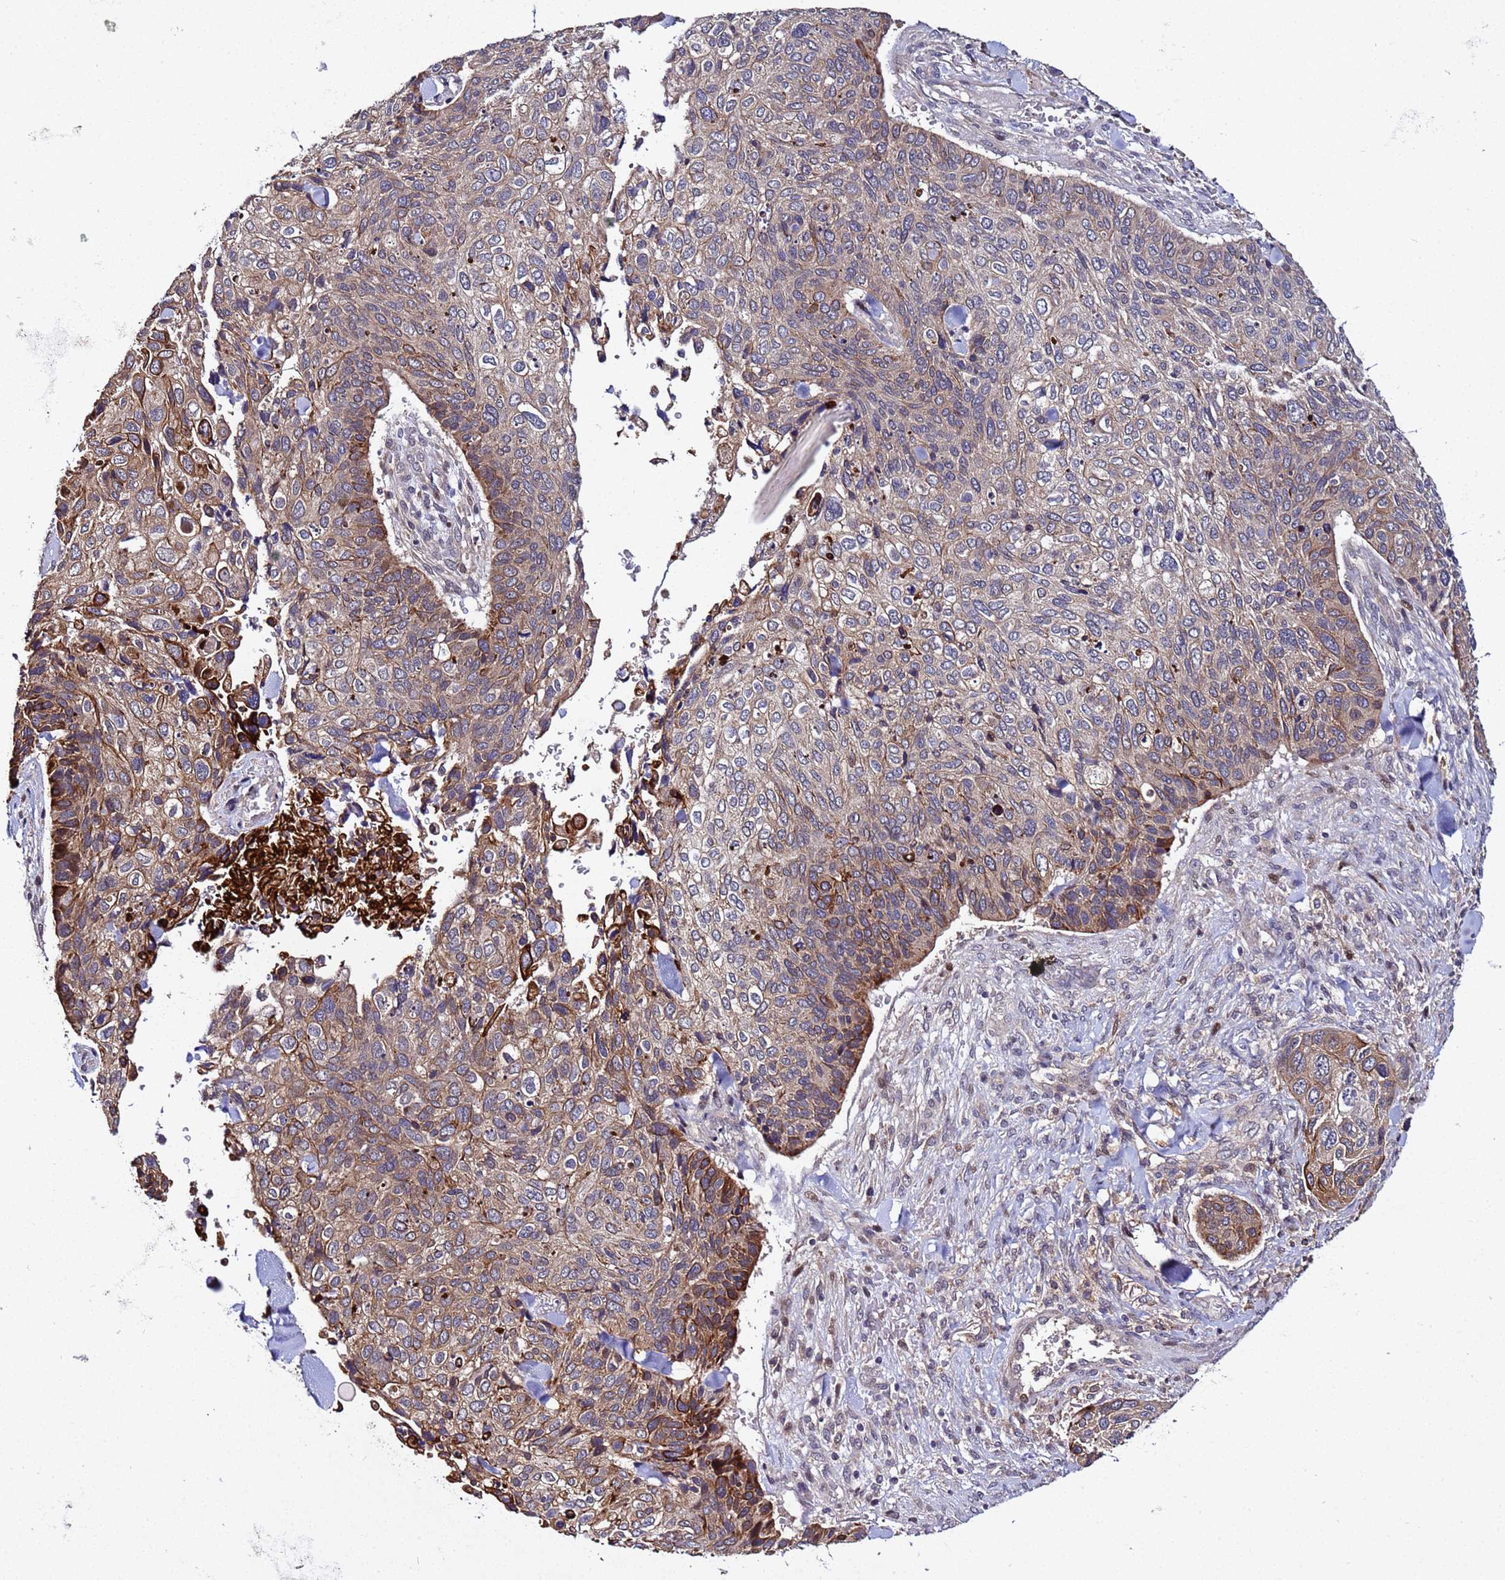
{"staining": {"intensity": "moderate", "quantity": "25%-75%", "location": "cytoplasmic/membranous"}, "tissue": "skin cancer", "cell_type": "Tumor cells", "image_type": "cancer", "snomed": [{"axis": "morphology", "description": "Basal cell carcinoma"}, {"axis": "topography", "description": "Skin"}], "caption": "Protein analysis of skin cancer (basal cell carcinoma) tissue demonstrates moderate cytoplasmic/membranous expression in about 25%-75% of tumor cells. (IHC, brightfield microscopy, high magnification).", "gene": "PLXDC2", "patient": {"sex": "female", "age": 74}}